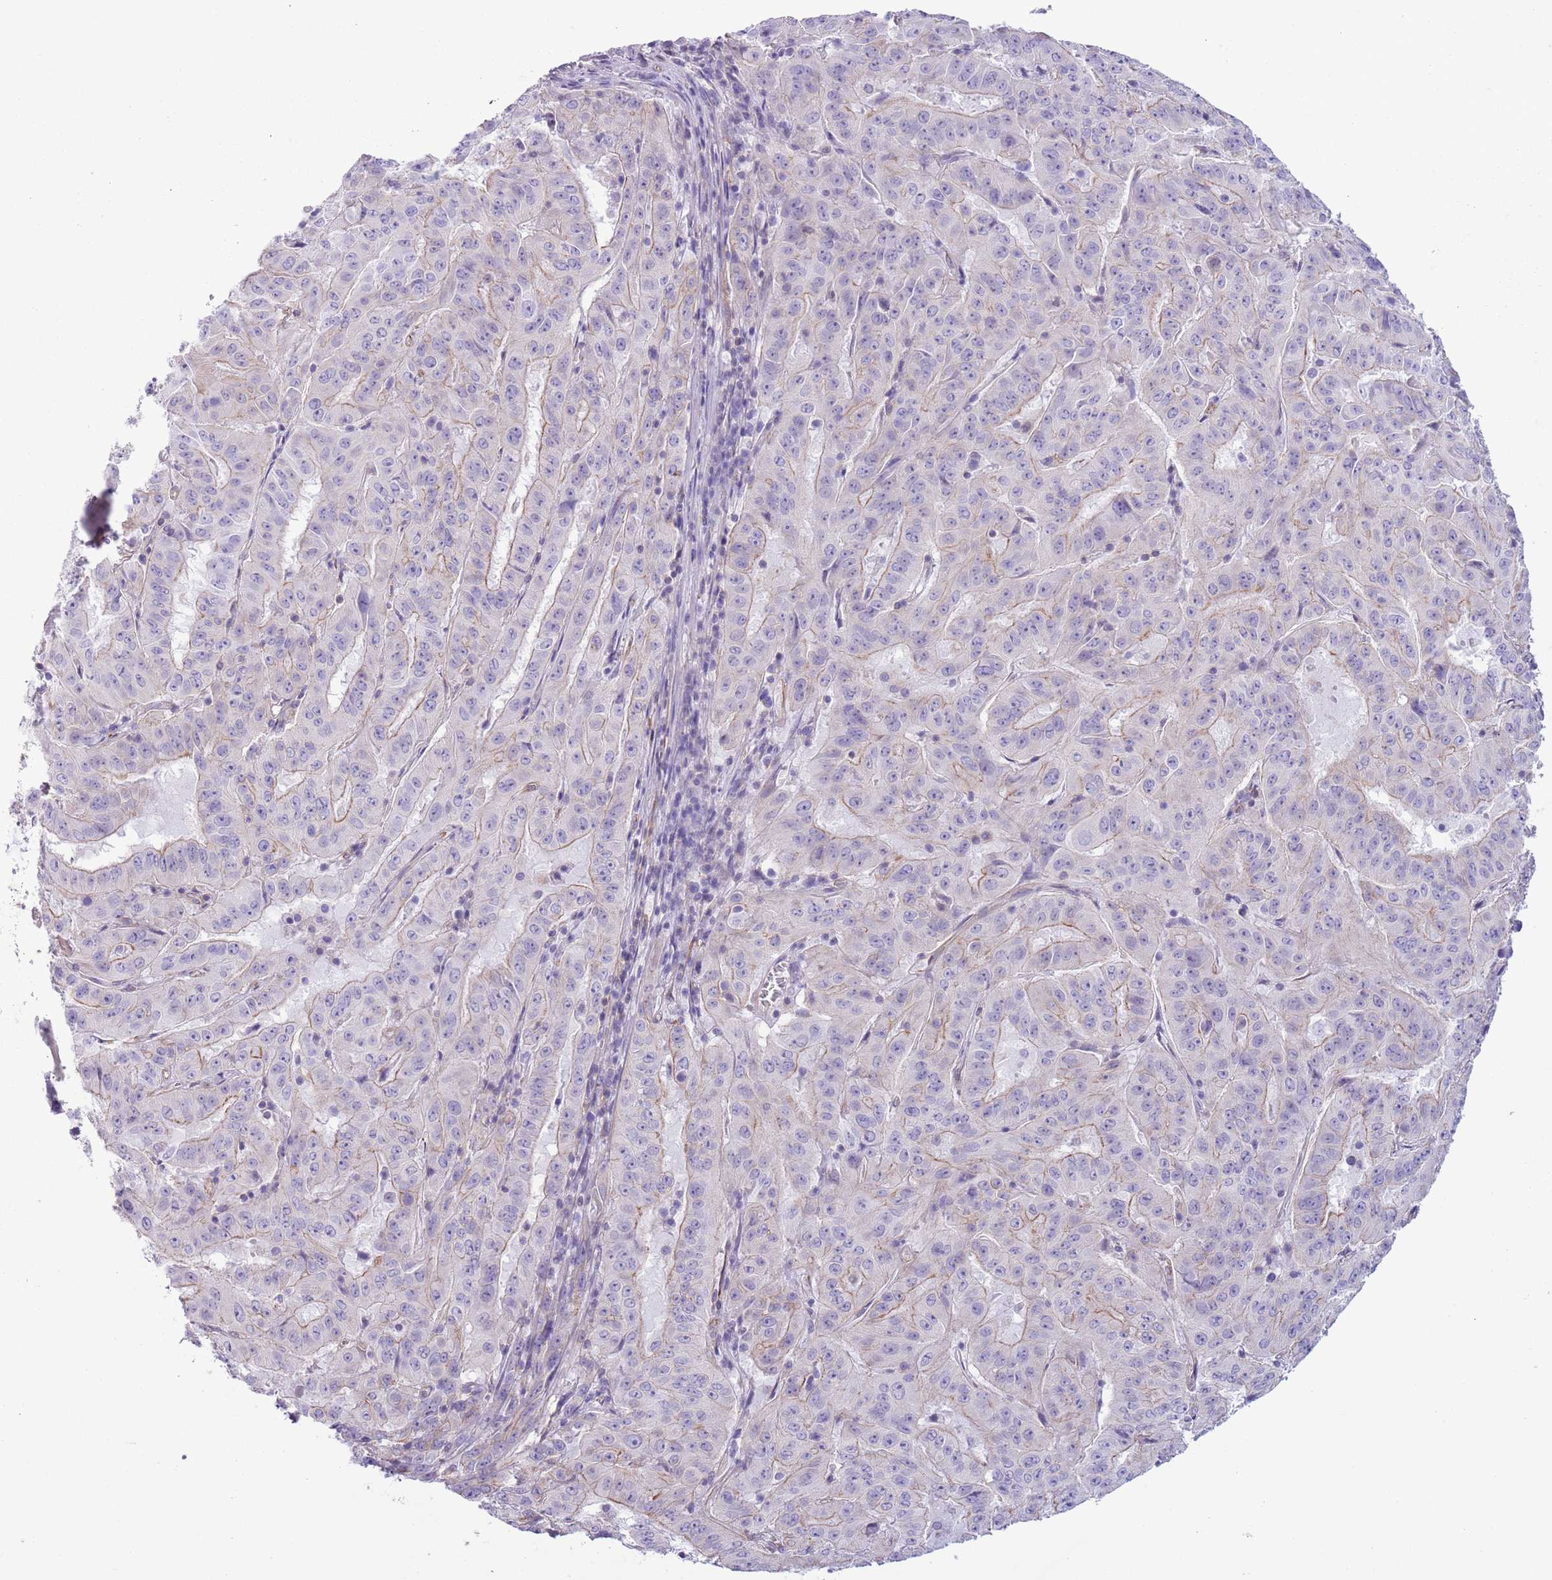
{"staining": {"intensity": "weak", "quantity": "<25%", "location": "cytoplasmic/membranous"}, "tissue": "pancreatic cancer", "cell_type": "Tumor cells", "image_type": "cancer", "snomed": [{"axis": "morphology", "description": "Adenocarcinoma, NOS"}, {"axis": "topography", "description": "Pancreas"}], "caption": "High power microscopy image of an immunohistochemistry (IHC) image of adenocarcinoma (pancreatic), revealing no significant staining in tumor cells. (DAB immunohistochemistry (IHC) visualized using brightfield microscopy, high magnification).", "gene": "RBP3", "patient": {"sex": "male", "age": 63}}